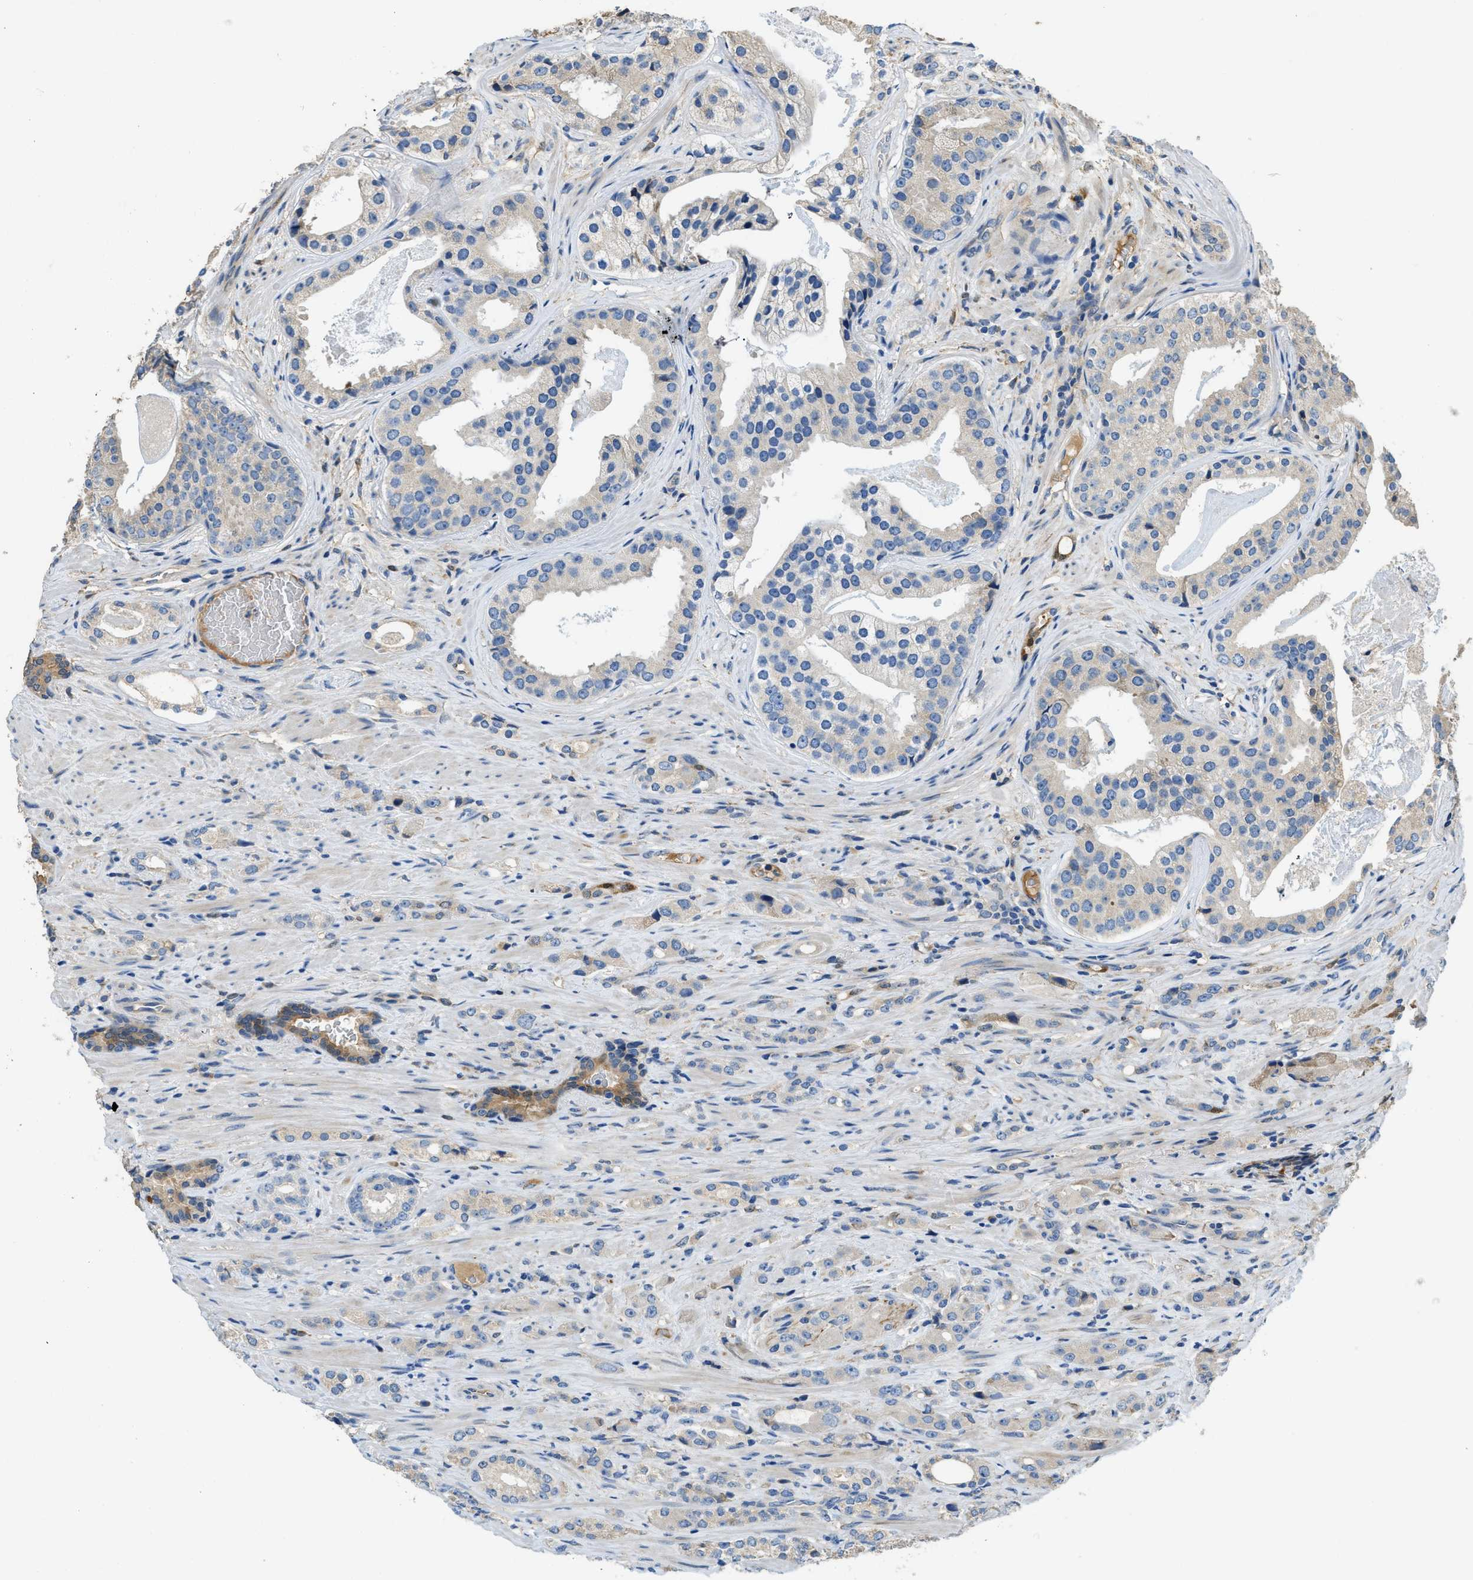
{"staining": {"intensity": "negative", "quantity": "none", "location": "none"}, "tissue": "prostate cancer", "cell_type": "Tumor cells", "image_type": "cancer", "snomed": [{"axis": "morphology", "description": "Adenocarcinoma, High grade"}, {"axis": "topography", "description": "Prostate"}], "caption": "A photomicrograph of human prostate cancer is negative for staining in tumor cells.", "gene": "RIPK2", "patient": {"sex": "male", "age": 71}}